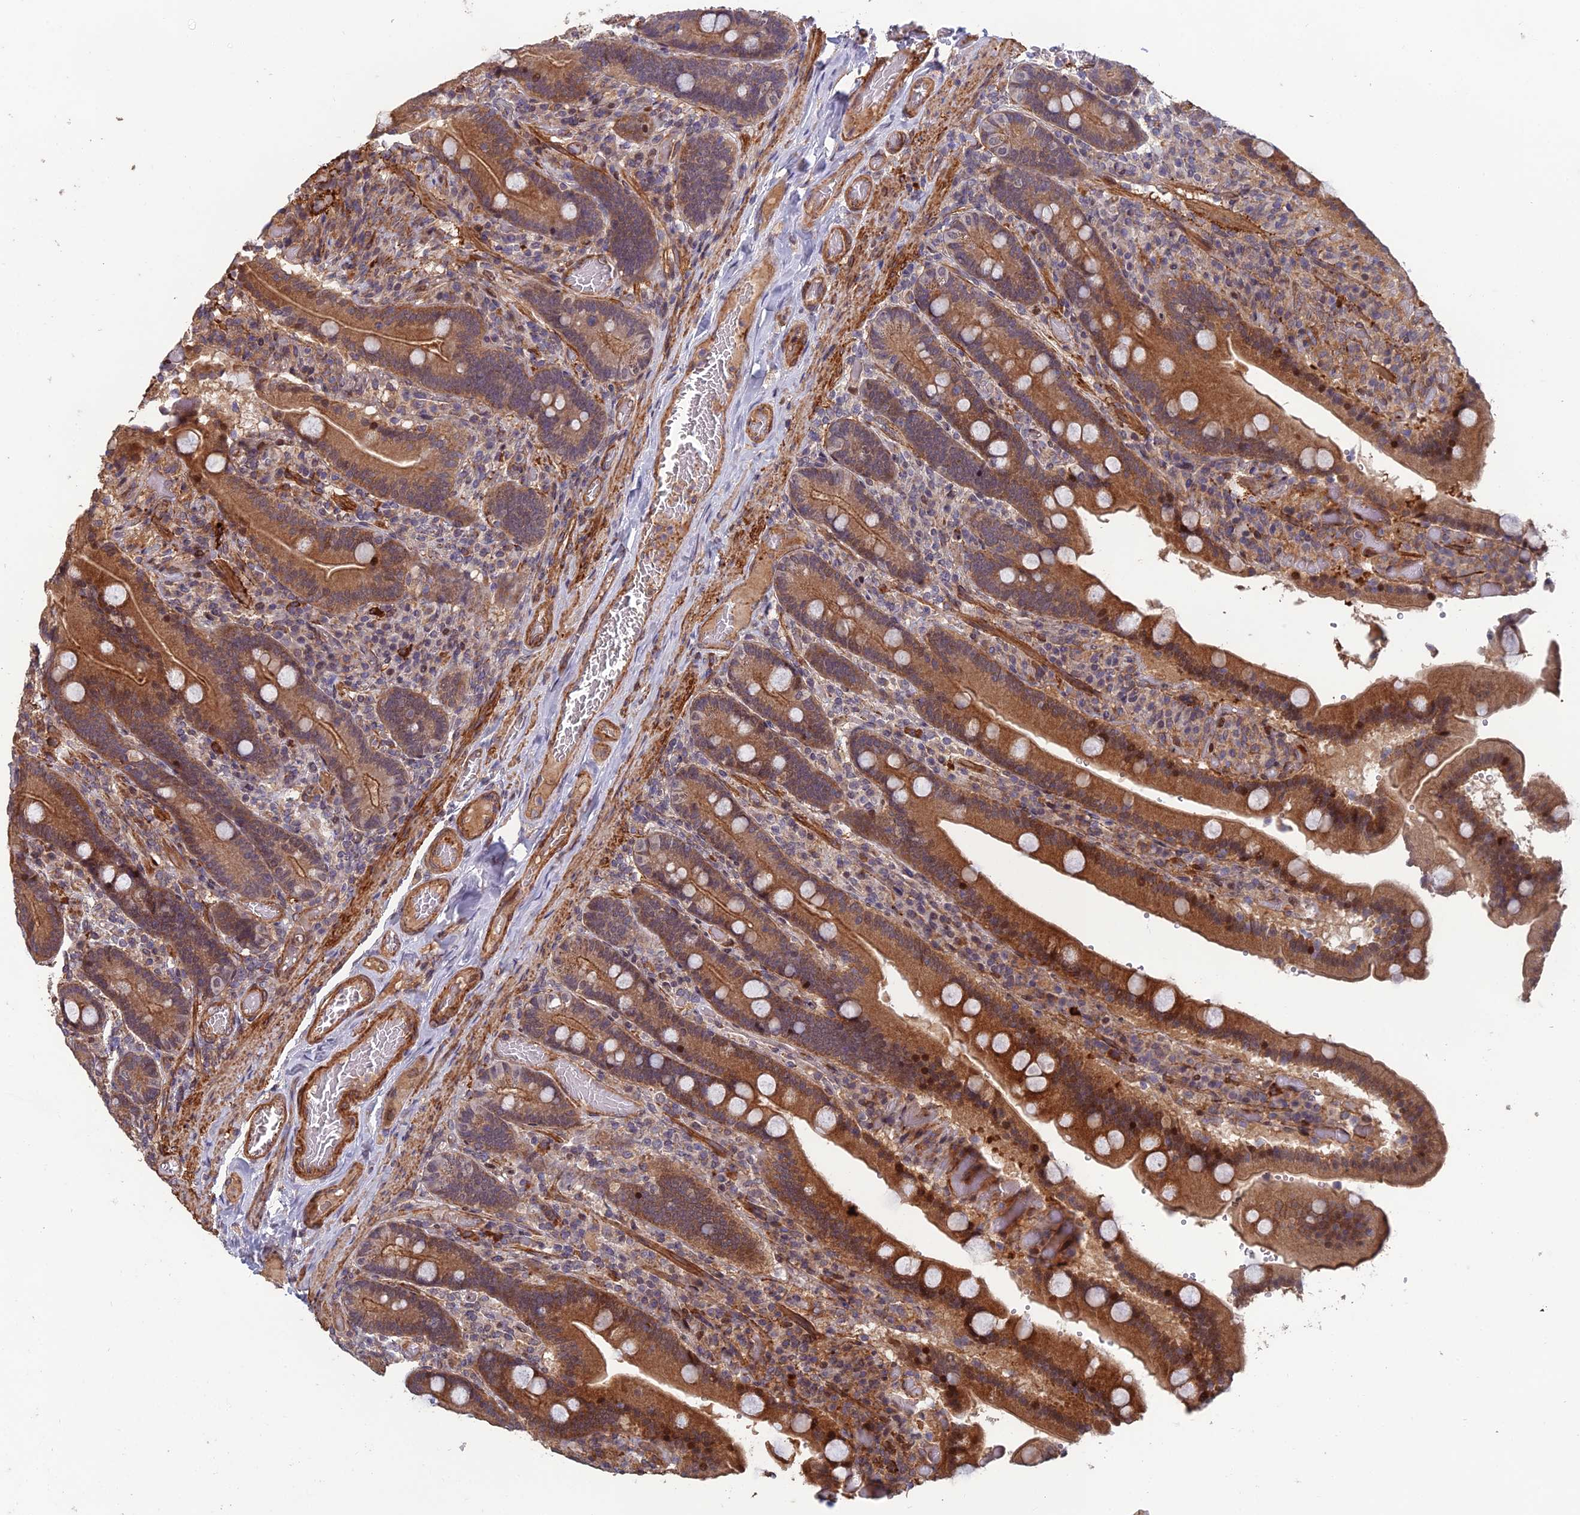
{"staining": {"intensity": "moderate", "quantity": ">75%", "location": "cytoplasmic/membranous,nuclear"}, "tissue": "duodenum", "cell_type": "Glandular cells", "image_type": "normal", "snomed": [{"axis": "morphology", "description": "Normal tissue, NOS"}, {"axis": "topography", "description": "Duodenum"}], "caption": "Moderate cytoplasmic/membranous,nuclear protein expression is identified in approximately >75% of glandular cells in duodenum.", "gene": "CCDC183", "patient": {"sex": "female", "age": 62}}